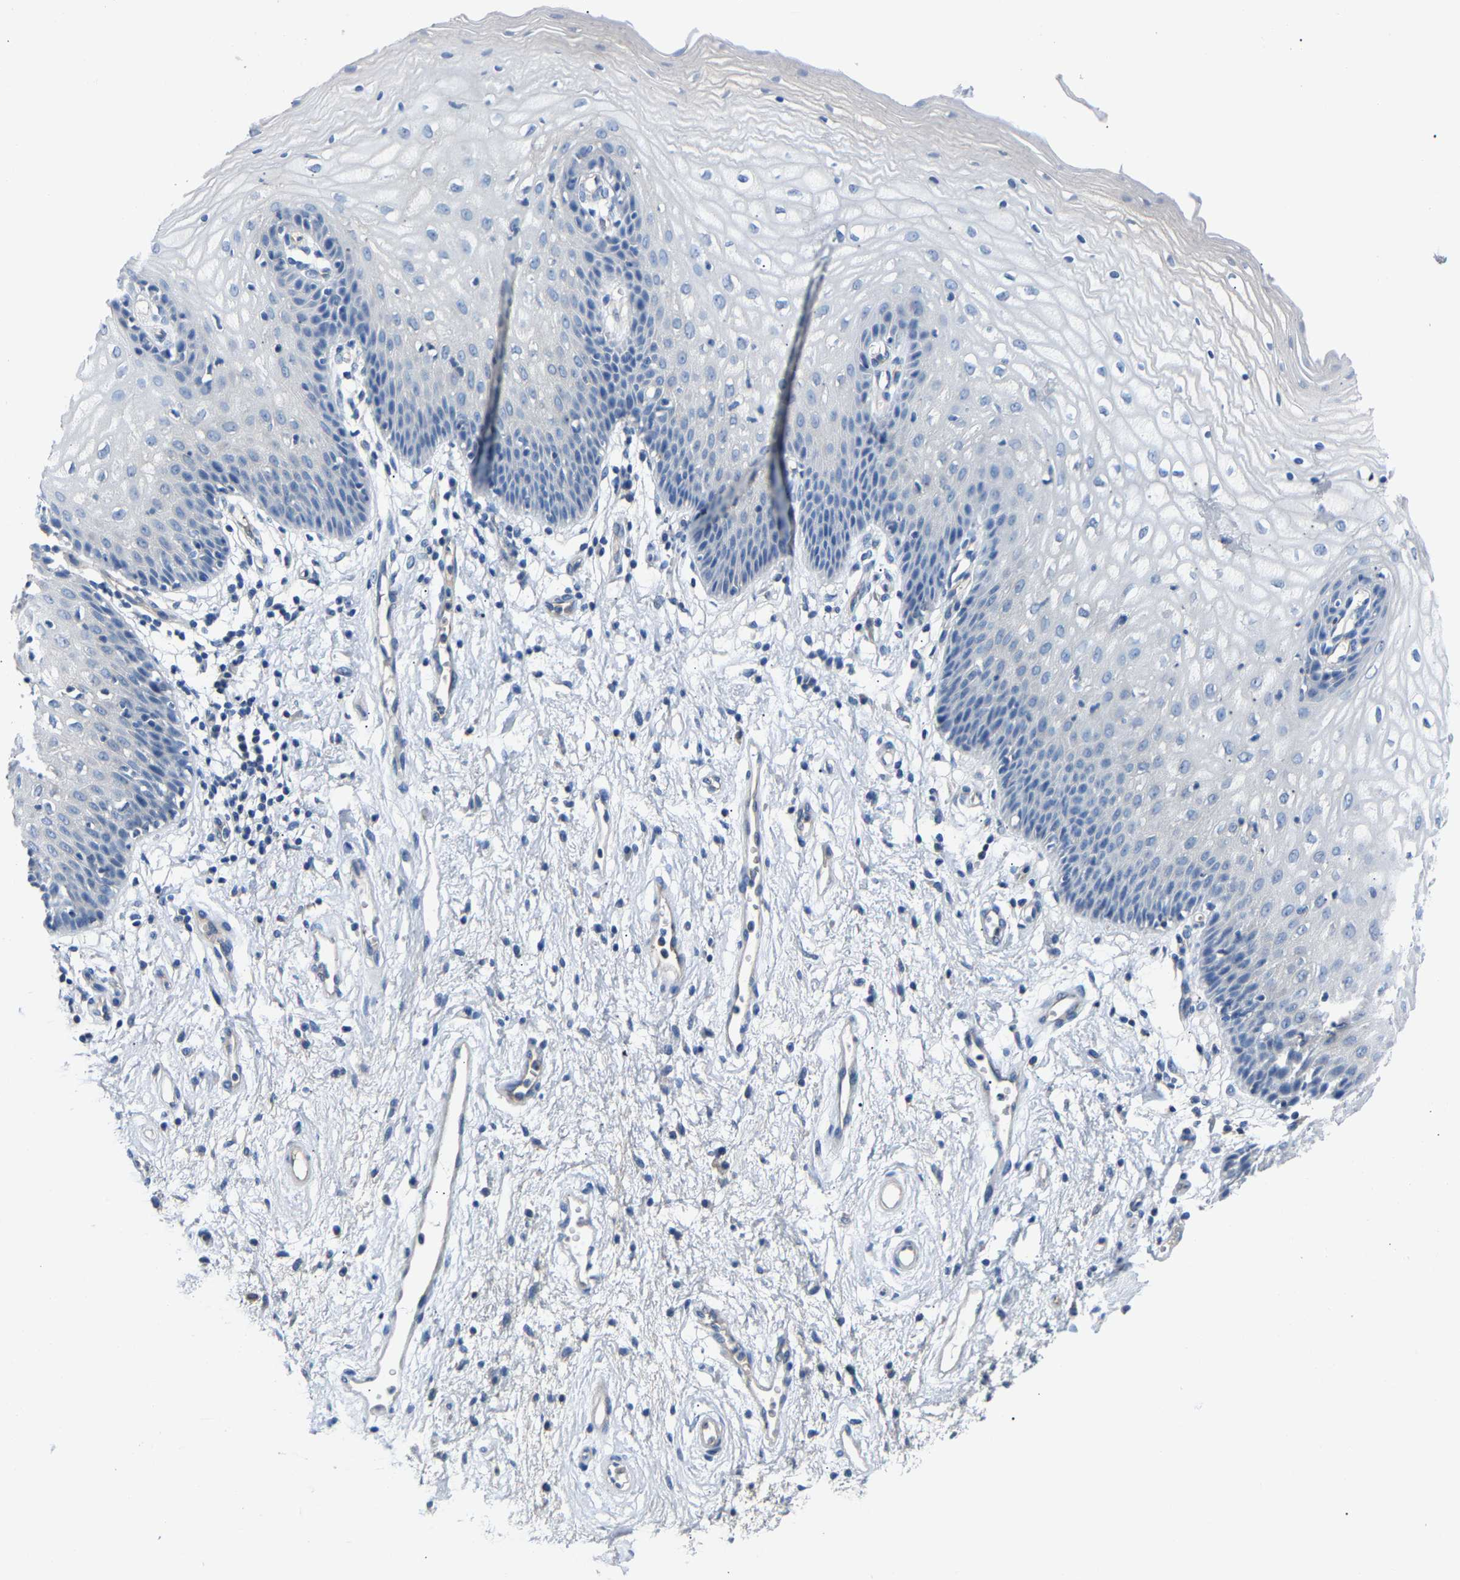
{"staining": {"intensity": "negative", "quantity": "none", "location": "none"}, "tissue": "vagina", "cell_type": "Squamous epithelial cells", "image_type": "normal", "snomed": [{"axis": "morphology", "description": "Normal tissue, NOS"}, {"axis": "topography", "description": "Vagina"}], "caption": "DAB (3,3'-diaminobenzidine) immunohistochemical staining of unremarkable vagina reveals no significant expression in squamous epithelial cells.", "gene": "DNAAF5", "patient": {"sex": "female", "age": 34}}